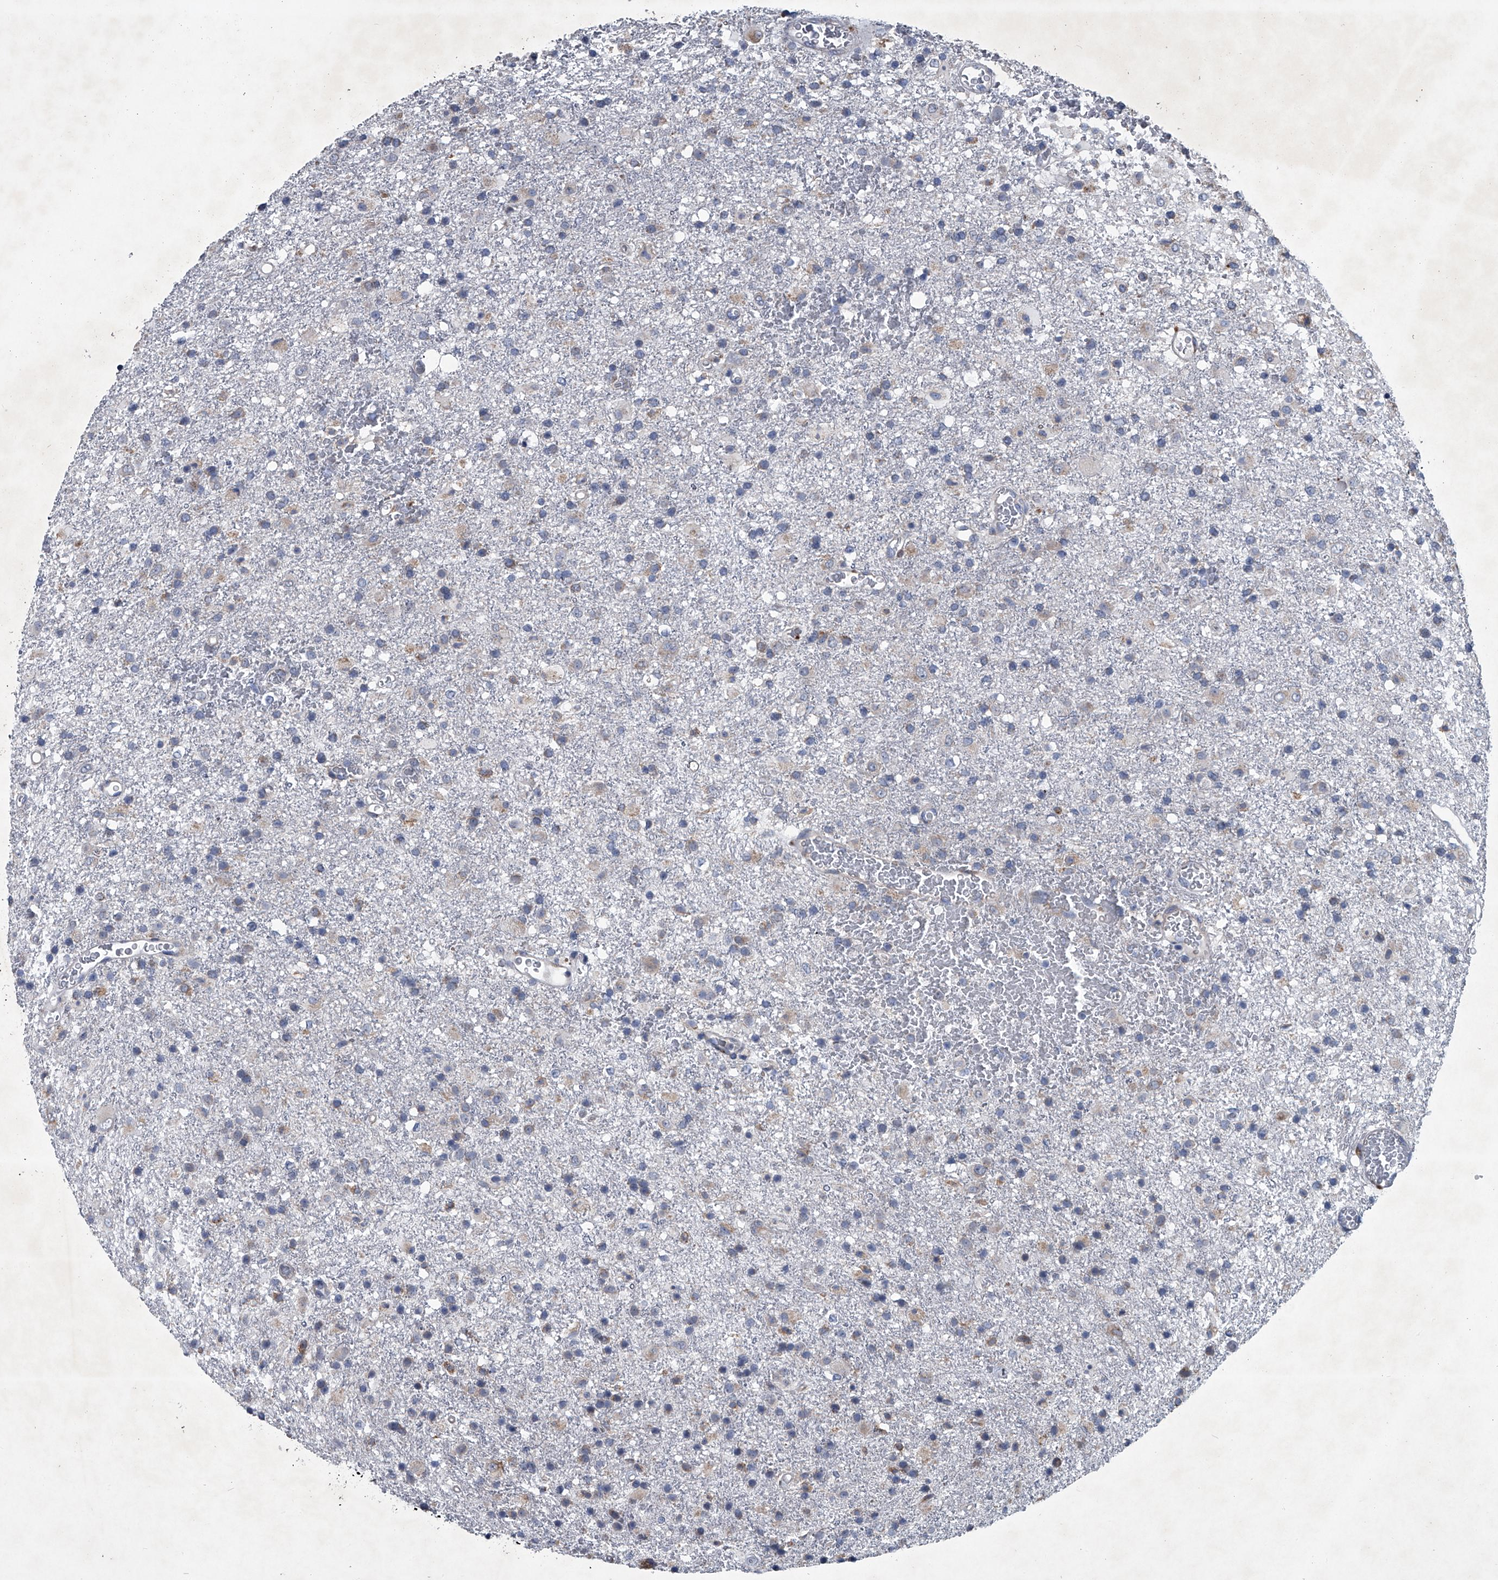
{"staining": {"intensity": "negative", "quantity": "none", "location": "none"}, "tissue": "glioma", "cell_type": "Tumor cells", "image_type": "cancer", "snomed": [{"axis": "morphology", "description": "Glioma, malignant, Low grade"}, {"axis": "topography", "description": "Brain"}], "caption": "A high-resolution image shows IHC staining of glioma, which exhibits no significant staining in tumor cells.", "gene": "ABCG1", "patient": {"sex": "male", "age": 65}}